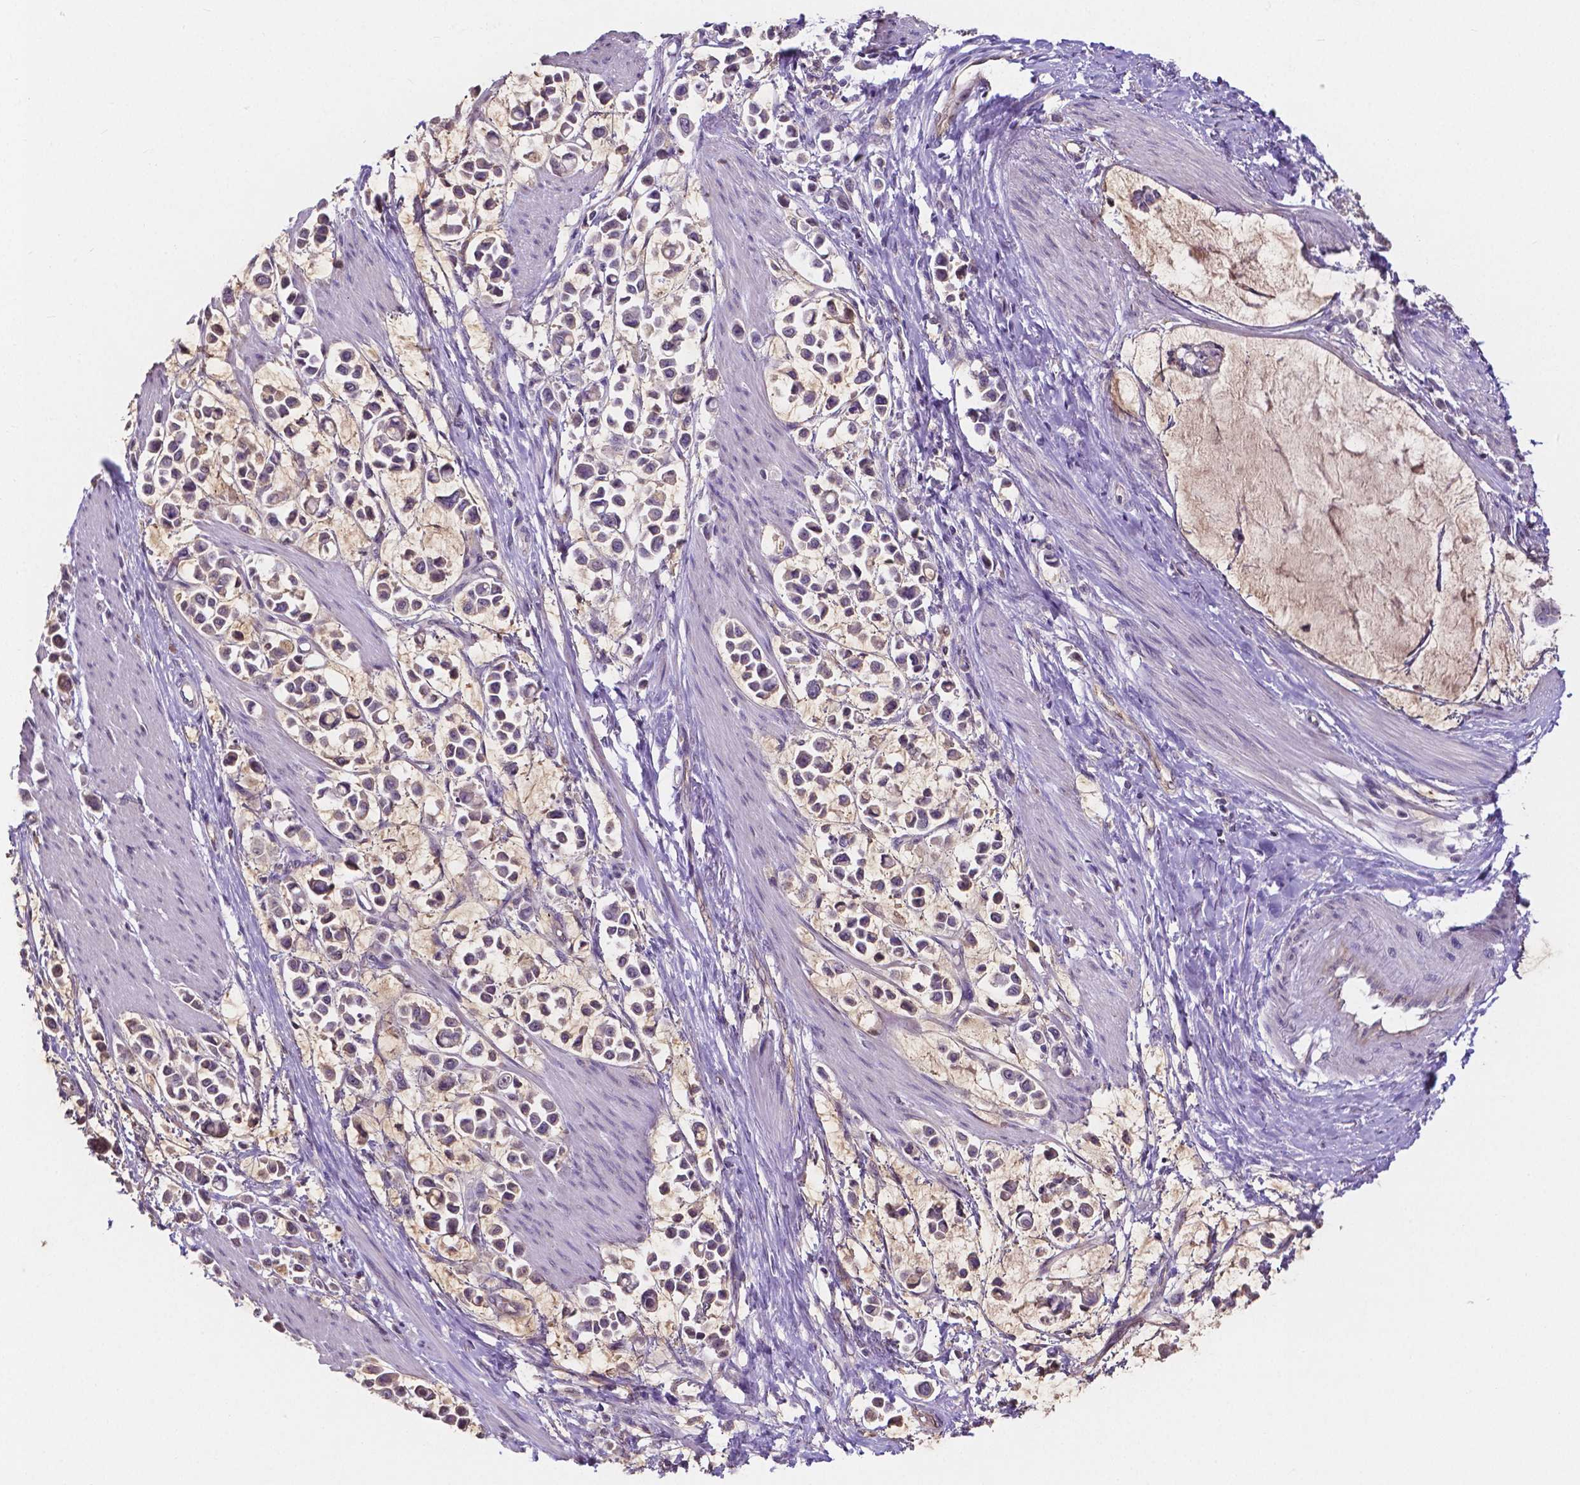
{"staining": {"intensity": "weak", "quantity": "25%-75%", "location": "cytoplasmic/membranous"}, "tissue": "stomach cancer", "cell_type": "Tumor cells", "image_type": "cancer", "snomed": [{"axis": "morphology", "description": "Adenocarcinoma, NOS"}, {"axis": "topography", "description": "Stomach"}], "caption": "IHC (DAB) staining of stomach adenocarcinoma exhibits weak cytoplasmic/membranous protein positivity in about 25%-75% of tumor cells. (Brightfield microscopy of DAB IHC at high magnification).", "gene": "ELAVL2", "patient": {"sex": "male", "age": 82}}